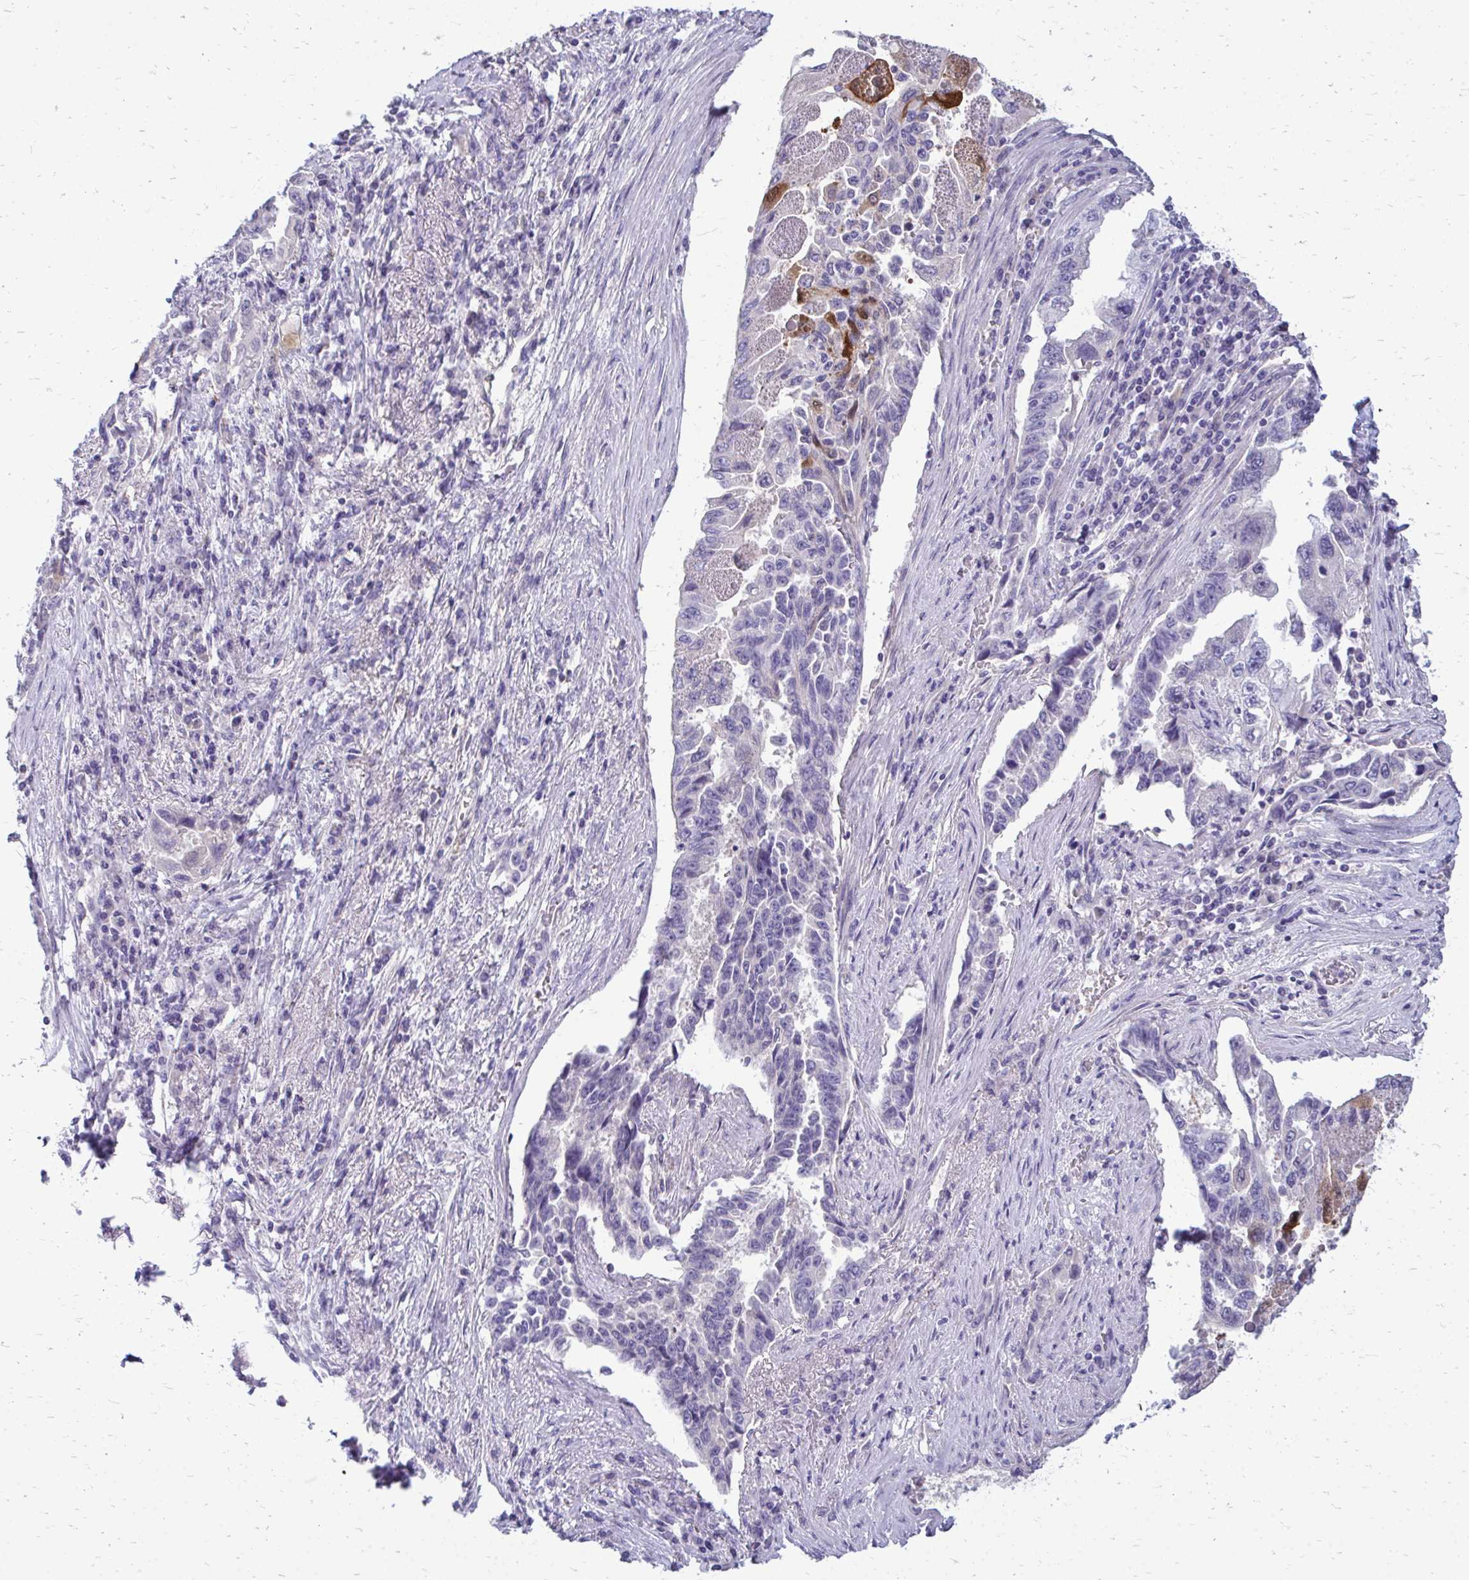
{"staining": {"intensity": "strong", "quantity": "<25%", "location": "cytoplasmic/membranous"}, "tissue": "lung cancer", "cell_type": "Tumor cells", "image_type": "cancer", "snomed": [{"axis": "morphology", "description": "Adenocarcinoma, NOS"}, {"axis": "topography", "description": "Lung"}], "caption": "Tumor cells demonstrate medium levels of strong cytoplasmic/membranous expression in approximately <25% of cells in human lung cancer.", "gene": "FABP3", "patient": {"sex": "female", "age": 51}}